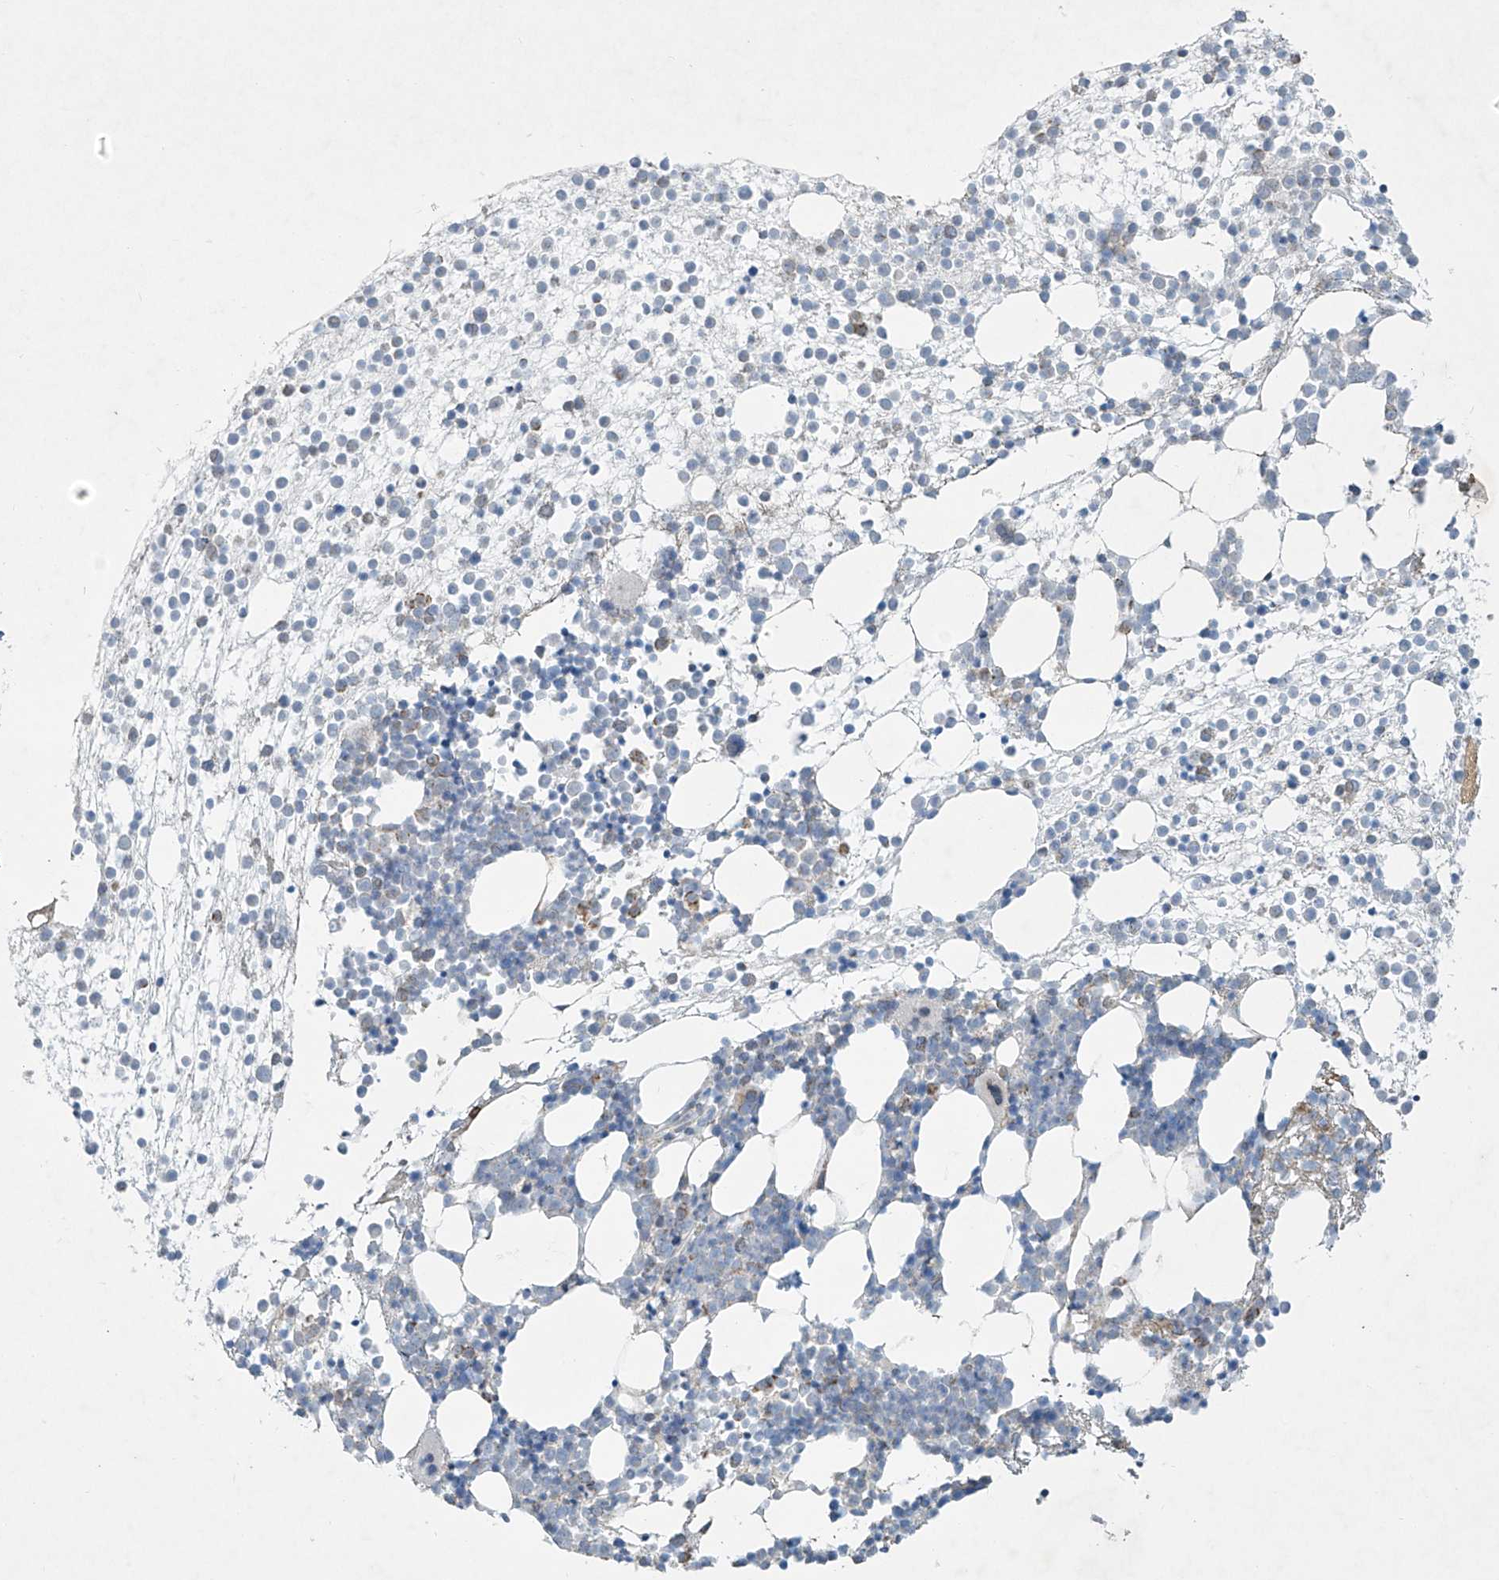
{"staining": {"intensity": "negative", "quantity": "none", "location": "none"}, "tissue": "bone marrow", "cell_type": "Hematopoietic cells", "image_type": "normal", "snomed": [{"axis": "morphology", "description": "Normal tissue, NOS"}, {"axis": "topography", "description": "Bone marrow"}], "caption": "DAB (3,3'-diaminobenzidine) immunohistochemical staining of unremarkable bone marrow displays no significant staining in hematopoietic cells. (IHC, brightfield microscopy, high magnification).", "gene": "SMDT1", "patient": {"sex": "male", "age": 54}}